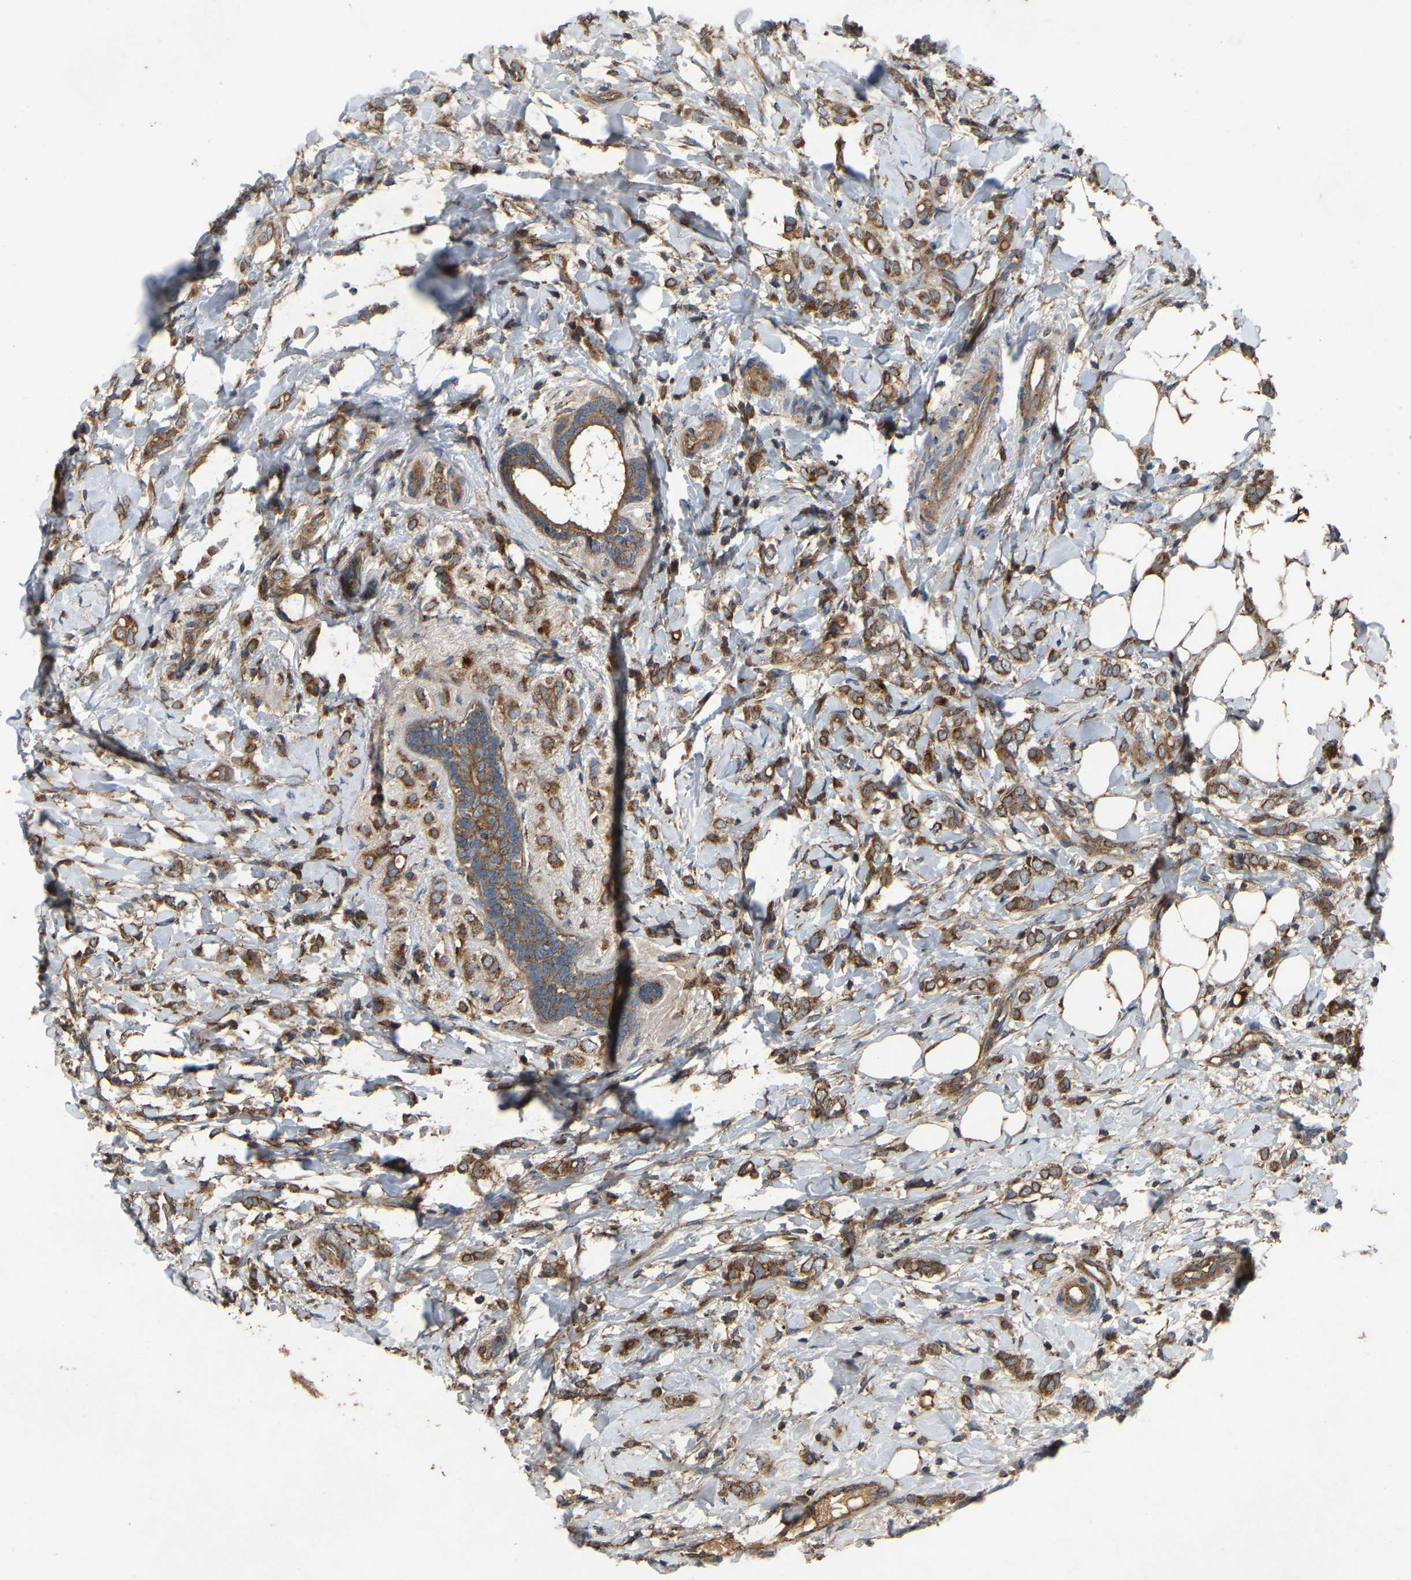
{"staining": {"intensity": "strong", "quantity": ">75%", "location": "cytoplasmic/membranous"}, "tissue": "breast cancer", "cell_type": "Tumor cells", "image_type": "cancer", "snomed": [{"axis": "morphology", "description": "Normal tissue, NOS"}, {"axis": "morphology", "description": "Lobular carcinoma"}, {"axis": "topography", "description": "Breast"}], "caption": "Tumor cells reveal high levels of strong cytoplasmic/membranous staining in about >75% of cells in human breast cancer.", "gene": "SAMD9L", "patient": {"sex": "female", "age": 47}}